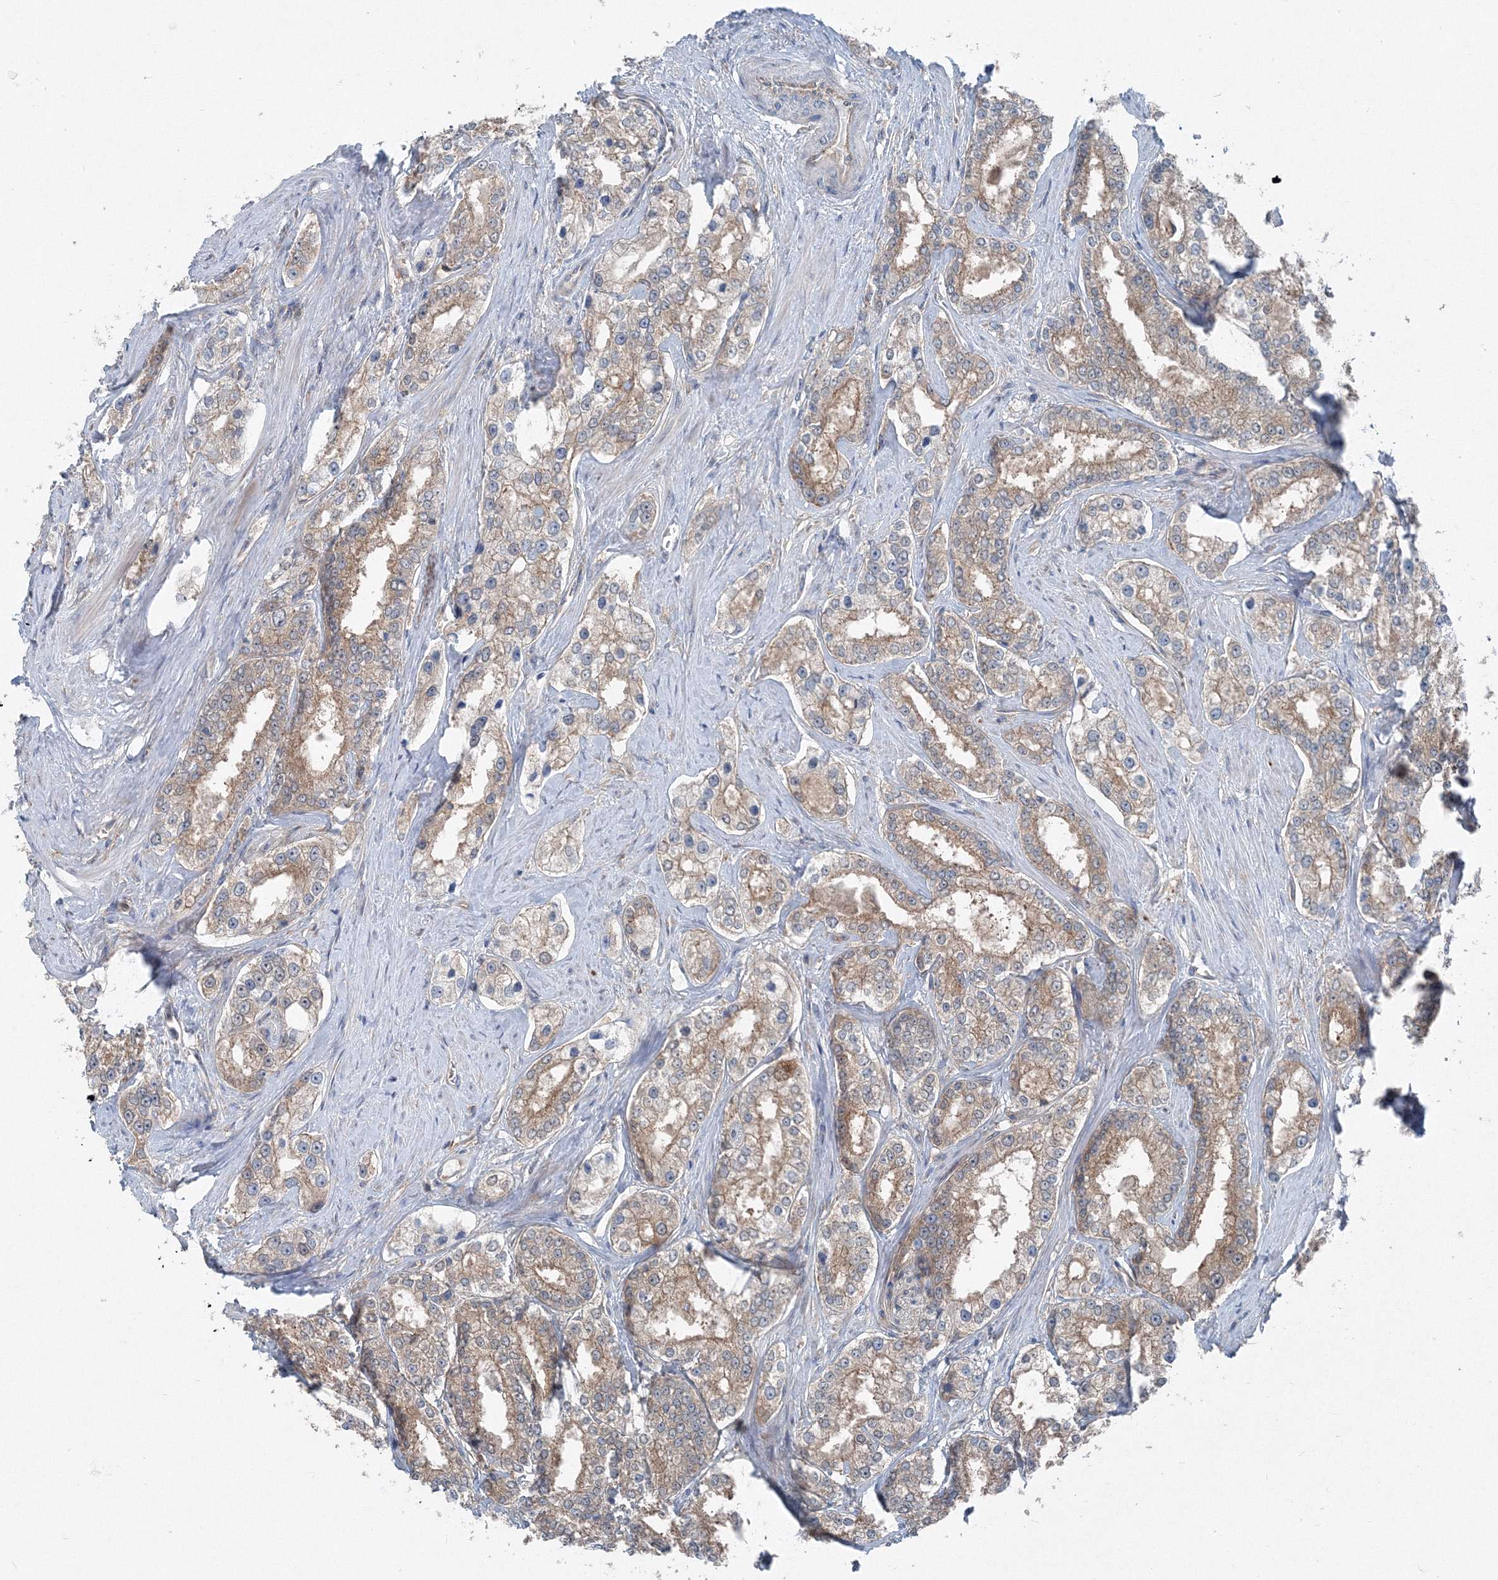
{"staining": {"intensity": "moderate", "quantity": ">75%", "location": "cytoplasmic/membranous"}, "tissue": "prostate cancer", "cell_type": "Tumor cells", "image_type": "cancer", "snomed": [{"axis": "morphology", "description": "Normal tissue, NOS"}, {"axis": "morphology", "description": "Adenocarcinoma, High grade"}, {"axis": "topography", "description": "Prostate"}], "caption": "This image demonstrates high-grade adenocarcinoma (prostate) stained with immunohistochemistry to label a protein in brown. The cytoplasmic/membranous of tumor cells show moderate positivity for the protein. Nuclei are counter-stained blue.", "gene": "TPRKB", "patient": {"sex": "male", "age": 83}}